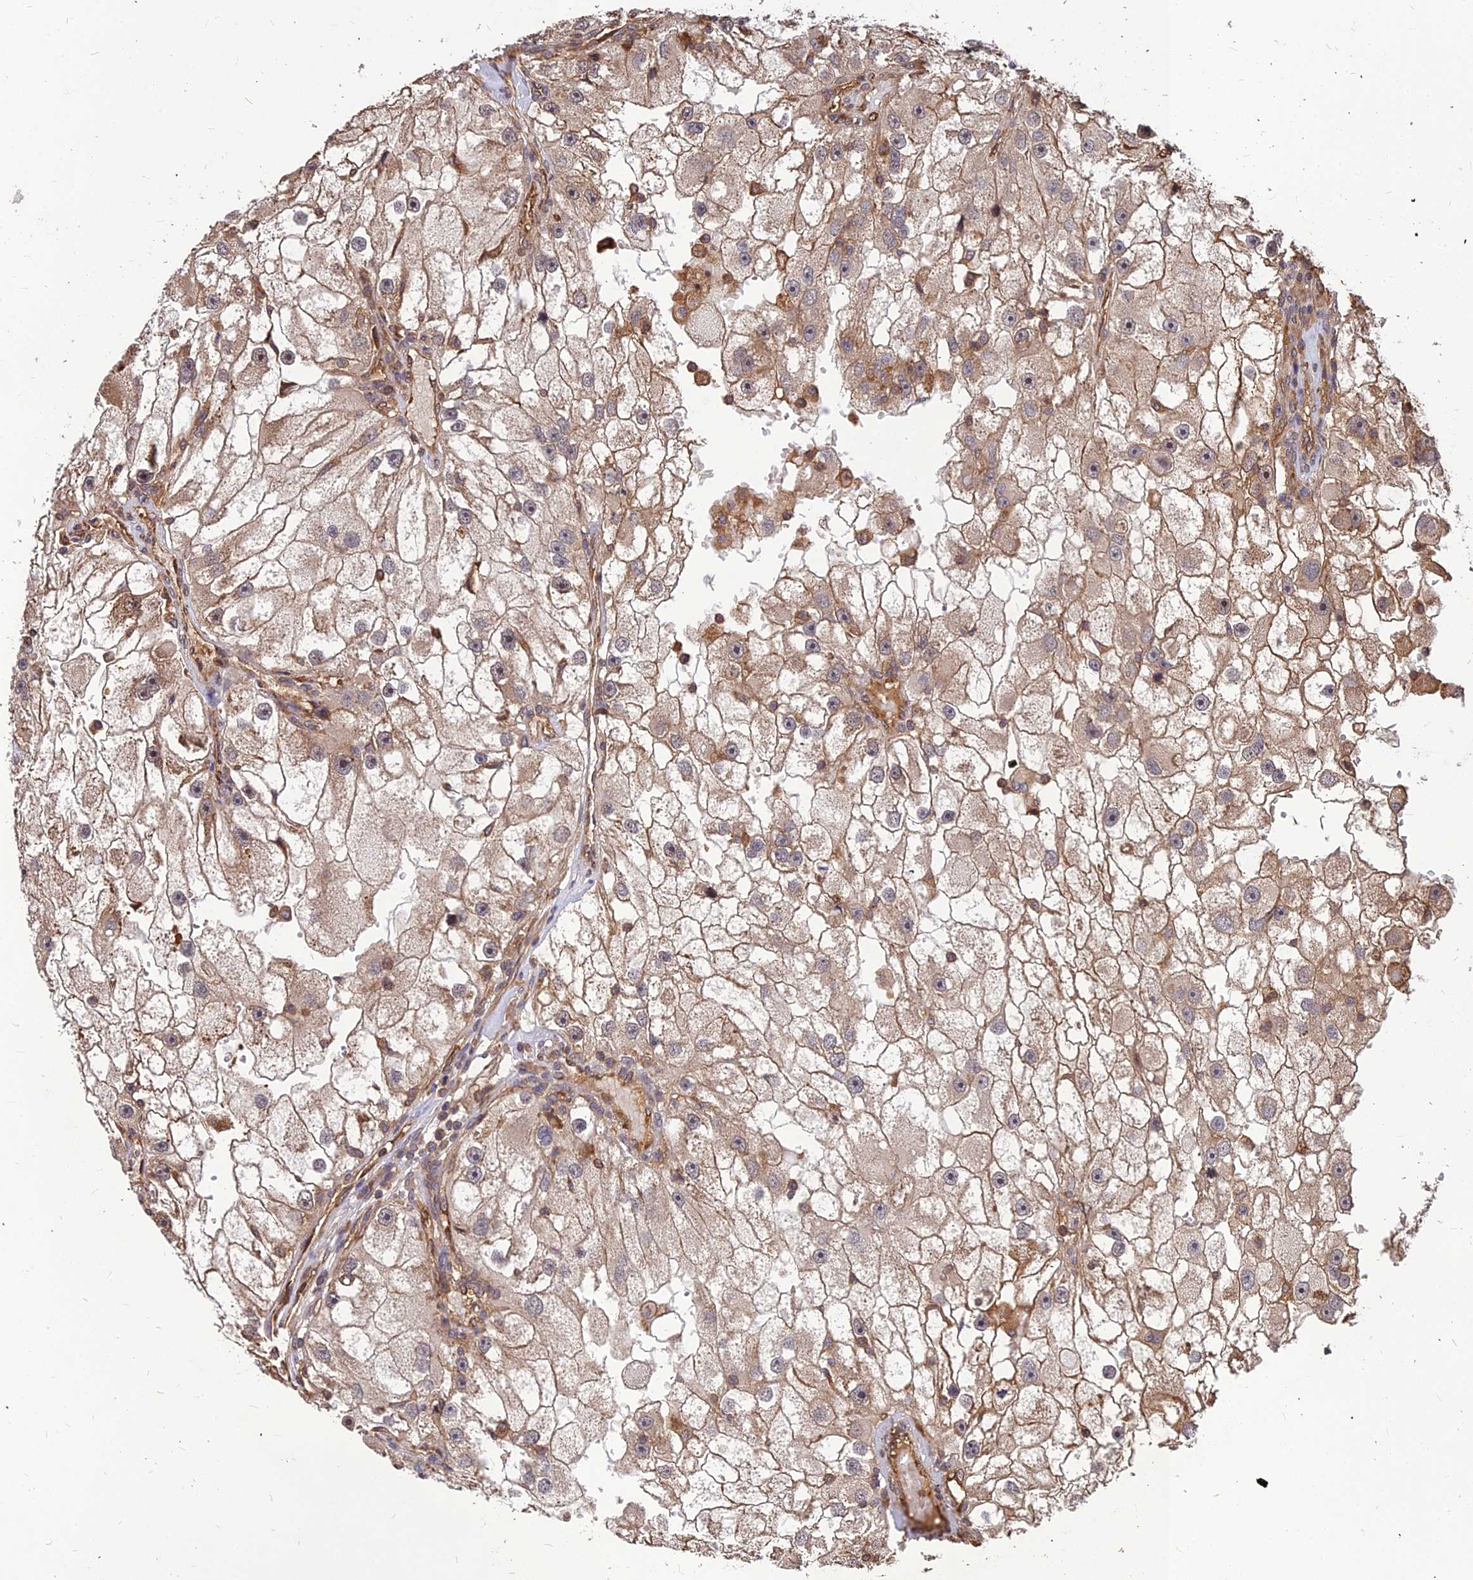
{"staining": {"intensity": "weak", "quantity": ">75%", "location": "cytoplasmic/membranous"}, "tissue": "renal cancer", "cell_type": "Tumor cells", "image_type": "cancer", "snomed": [{"axis": "morphology", "description": "Adenocarcinoma, NOS"}, {"axis": "topography", "description": "Kidney"}], "caption": "Protein expression analysis of human renal adenocarcinoma reveals weak cytoplasmic/membranous positivity in about >75% of tumor cells.", "gene": "ZNF467", "patient": {"sex": "male", "age": 63}}